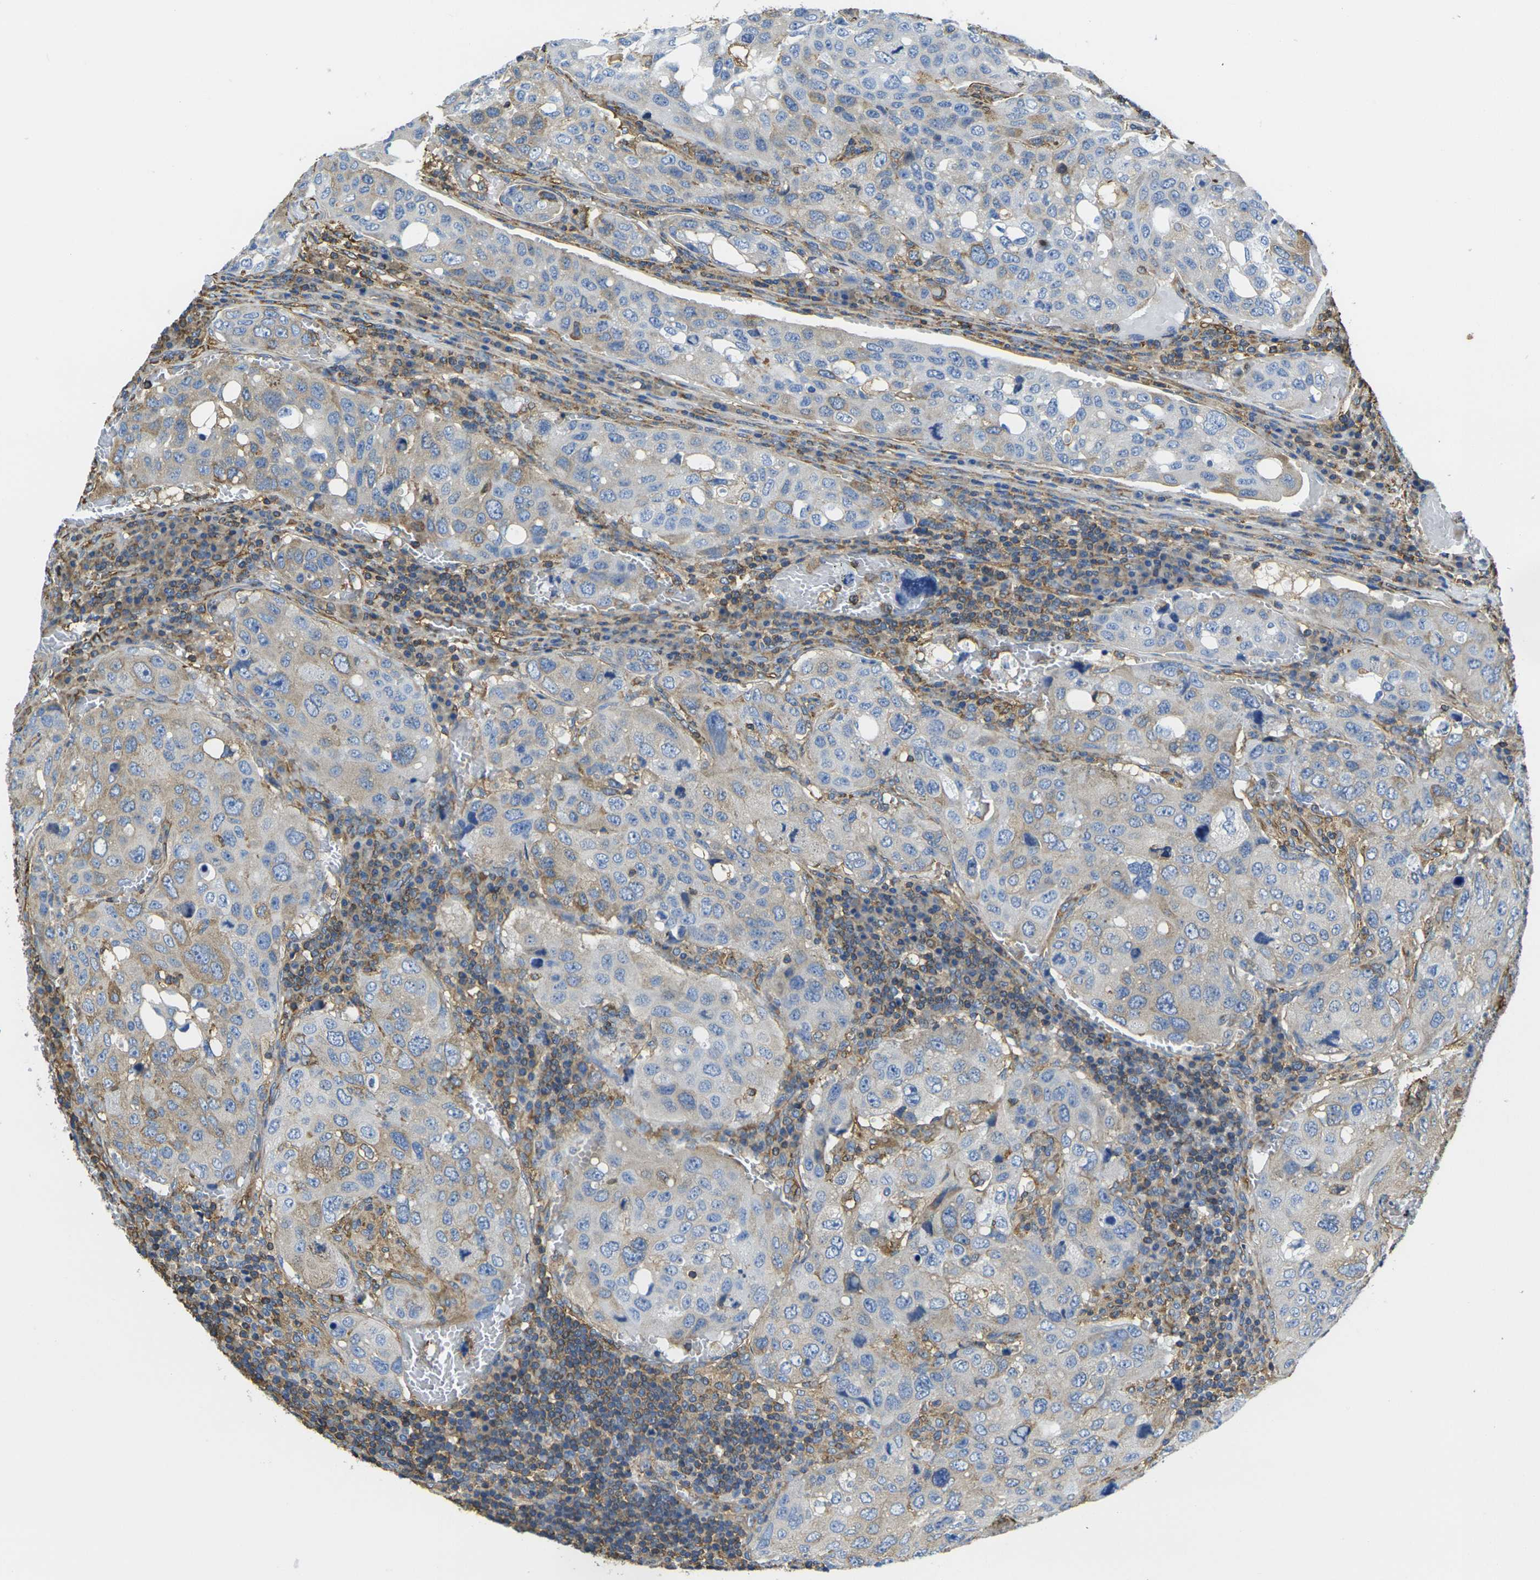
{"staining": {"intensity": "weak", "quantity": "25%-75%", "location": "cytoplasmic/membranous"}, "tissue": "urothelial cancer", "cell_type": "Tumor cells", "image_type": "cancer", "snomed": [{"axis": "morphology", "description": "Urothelial carcinoma, High grade"}, {"axis": "topography", "description": "Lymph node"}, {"axis": "topography", "description": "Urinary bladder"}], "caption": "Immunohistochemistry photomicrograph of neoplastic tissue: human urothelial cancer stained using IHC displays low levels of weak protein expression localized specifically in the cytoplasmic/membranous of tumor cells, appearing as a cytoplasmic/membranous brown color.", "gene": "FAM110D", "patient": {"sex": "male", "age": 51}}